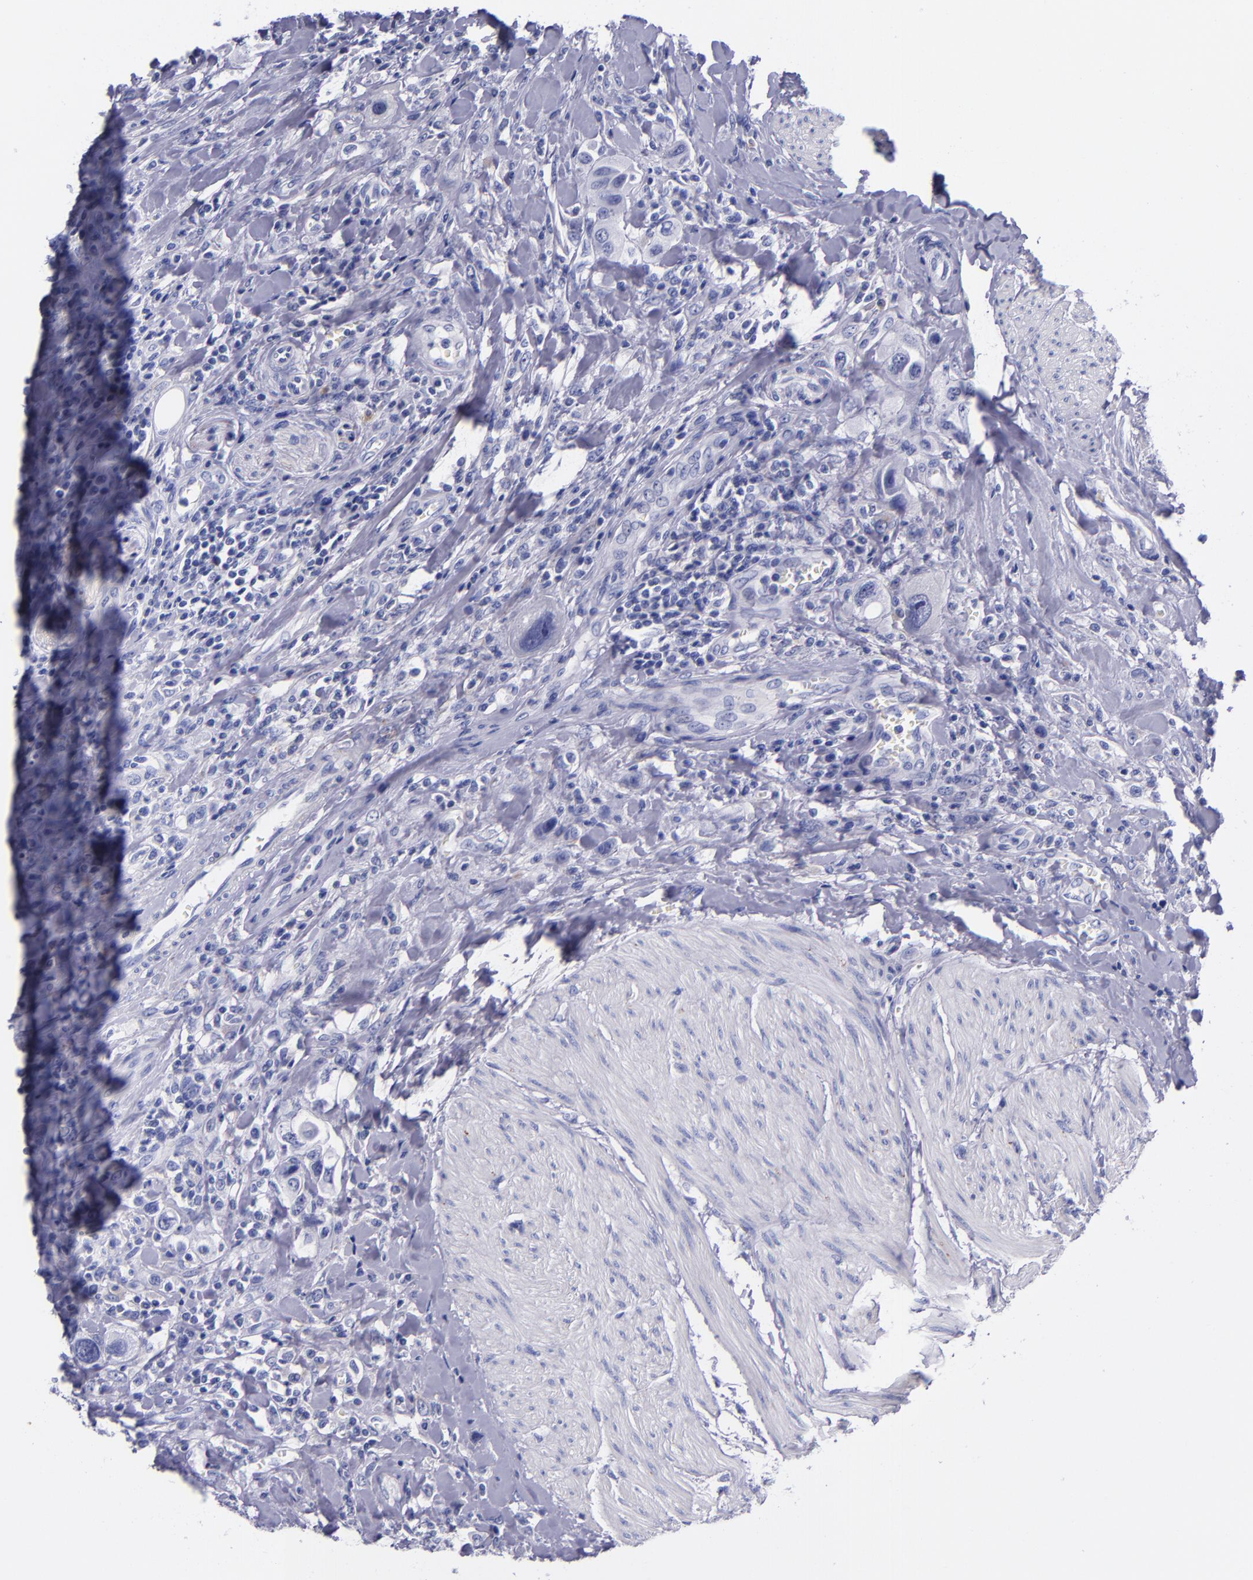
{"staining": {"intensity": "negative", "quantity": "none", "location": "none"}, "tissue": "urothelial cancer", "cell_type": "Tumor cells", "image_type": "cancer", "snomed": [{"axis": "morphology", "description": "Urothelial carcinoma, High grade"}, {"axis": "topography", "description": "Urinary bladder"}], "caption": "Immunohistochemical staining of urothelial cancer reveals no significant staining in tumor cells. (Brightfield microscopy of DAB IHC at high magnification).", "gene": "SV2A", "patient": {"sex": "male", "age": 50}}